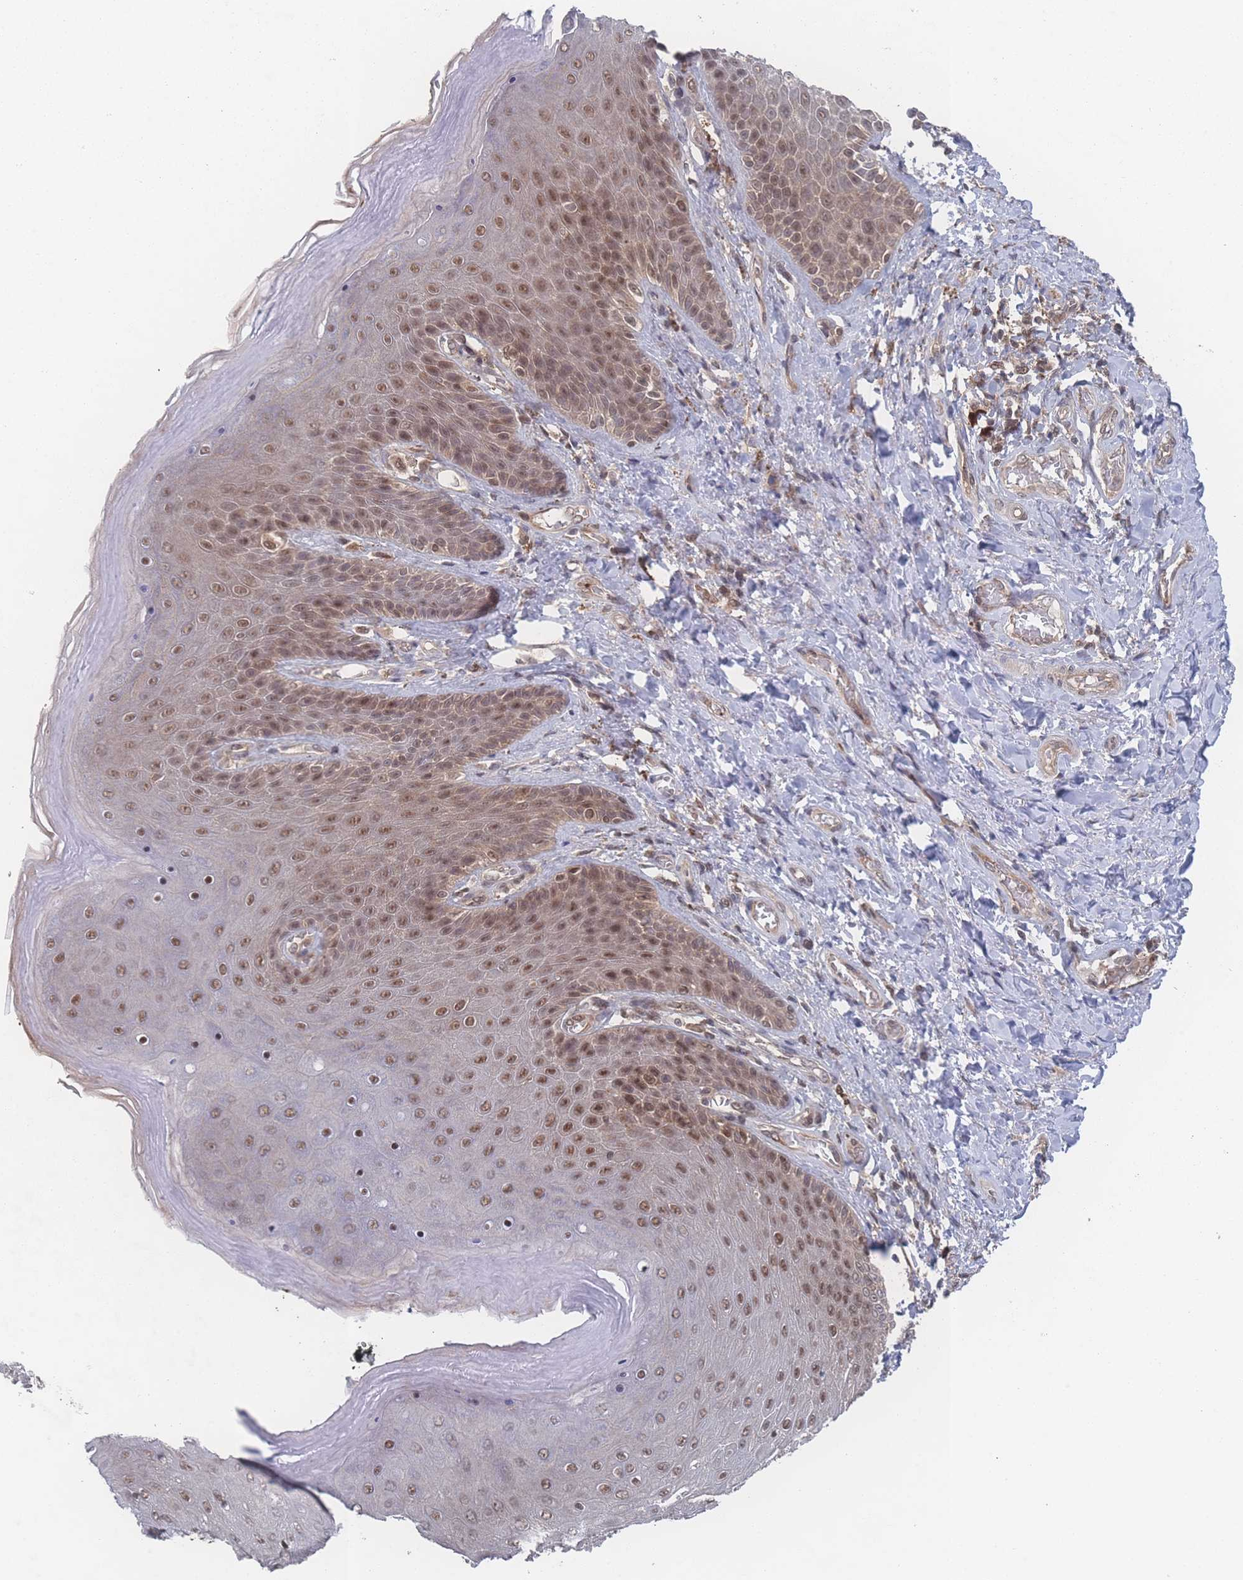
{"staining": {"intensity": "moderate", "quantity": ">75%", "location": "nuclear"}, "tissue": "skin", "cell_type": "Epidermal cells", "image_type": "normal", "snomed": [{"axis": "morphology", "description": "Normal tissue, NOS"}, {"axis": "topography", "description": "Anal"}], "caption": "Normal skin demonstrates moderate nuclear positivity in about >75% of epidermal cells, visualized by immunohistochemistry. (DAB (3,3'-diaminobenzidine) = brown stain, brightfield microscopy at high magnification).", "gene": "PSMA1", "patient": {"sex": "female", "age": 89}}